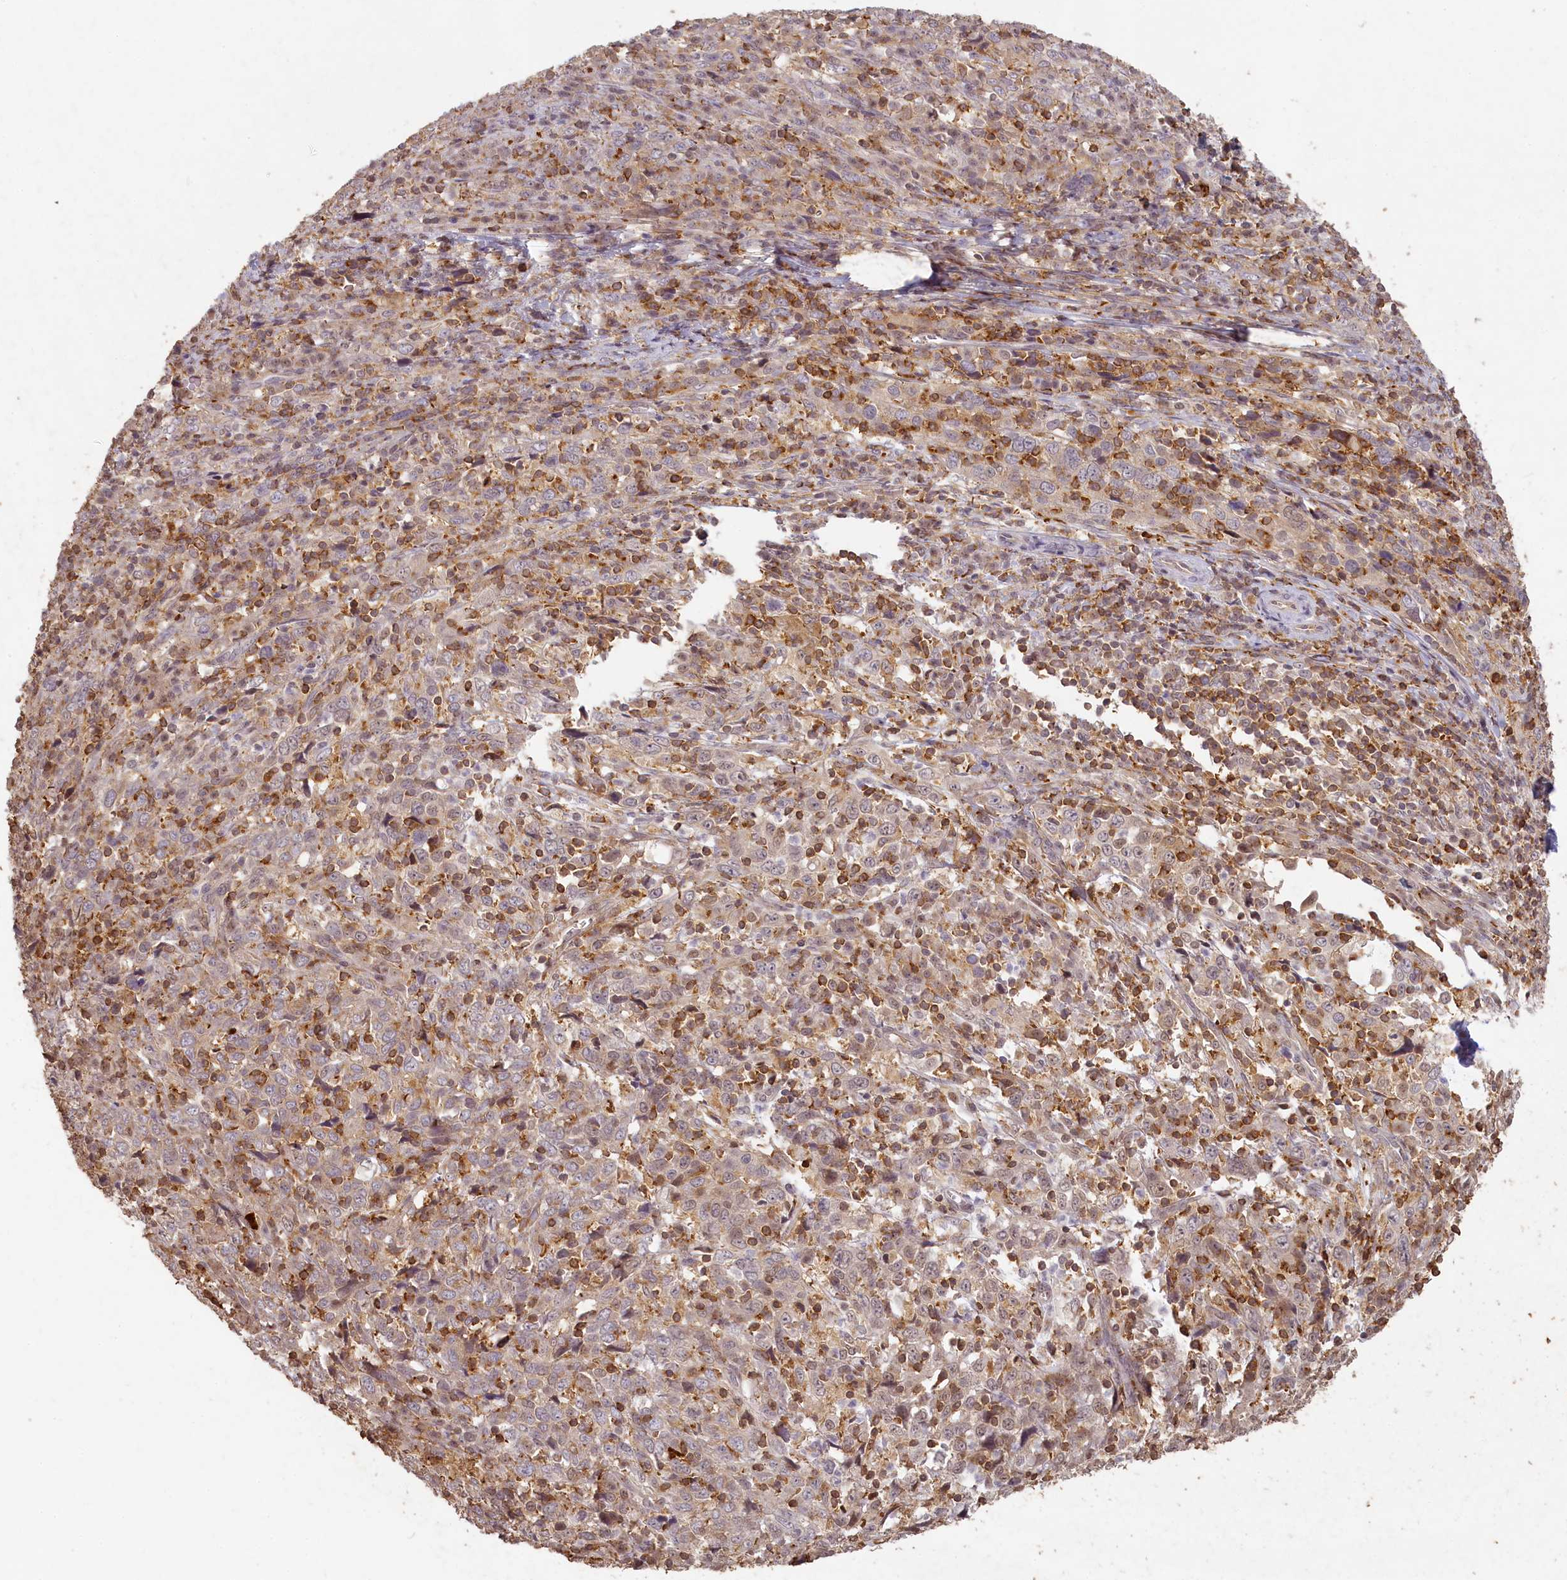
{"staining": {"intensity": "negative", "quantity": "none", "location": "none"}, "tissue": "cervical cancer", "cell_type": "Tumor cells", "image_type": "cancer", "snomed": [{"axis": "morphology", "description": "Squamous cell carcinoma, NOS"}, {"axis": "topography", "description": "Cervix"}], "caption": "There is no significant staining in tumor cells of cervical squamous cell carcinoma.", "gene": "MADD", "patient": {"sex": "female", "age": 46}}